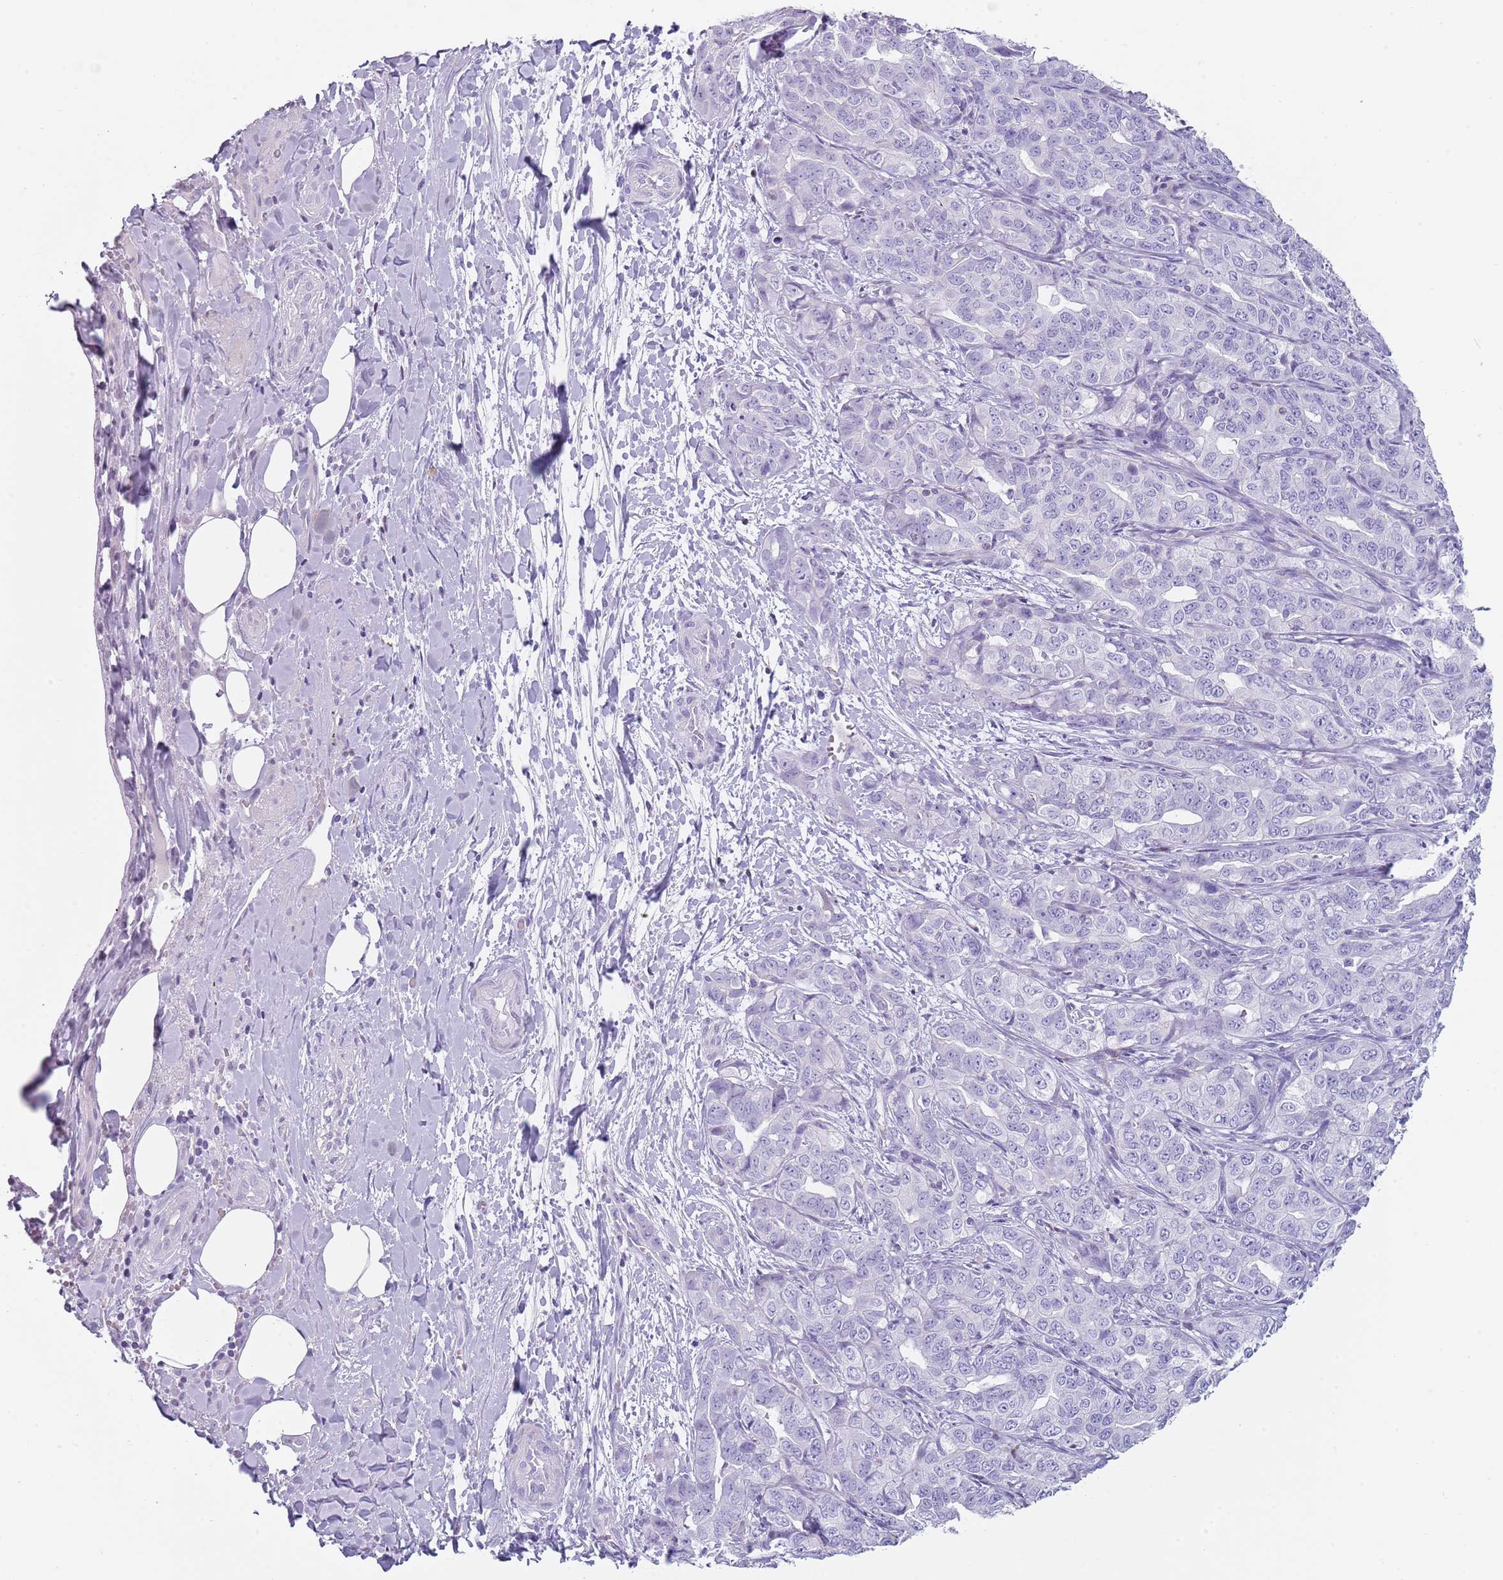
{"staining": {"intensity": "negative", "quantity": "none", "location": "none"}, "tissue": "liver cancer", "cell_type": "Tumor cells", "image_type": "cancer", "snomed": [{"axis": "morphology", "description": "Cholangiocarcinoma"}, {"axis": "topography", "description": "Liver"}], "caption": "Image shows no protein positivity in tumor cells of cholangiocarcinoma (liver) tissue. Brightfield microscopy of immunohistochemistry stained with DAB (3,3'-diaminobenzidine) (brown) and hematoxylin (blue), captured at high magnification.", "gene": "NBPF20", "patient": {"sex": "male", "age": 59}}